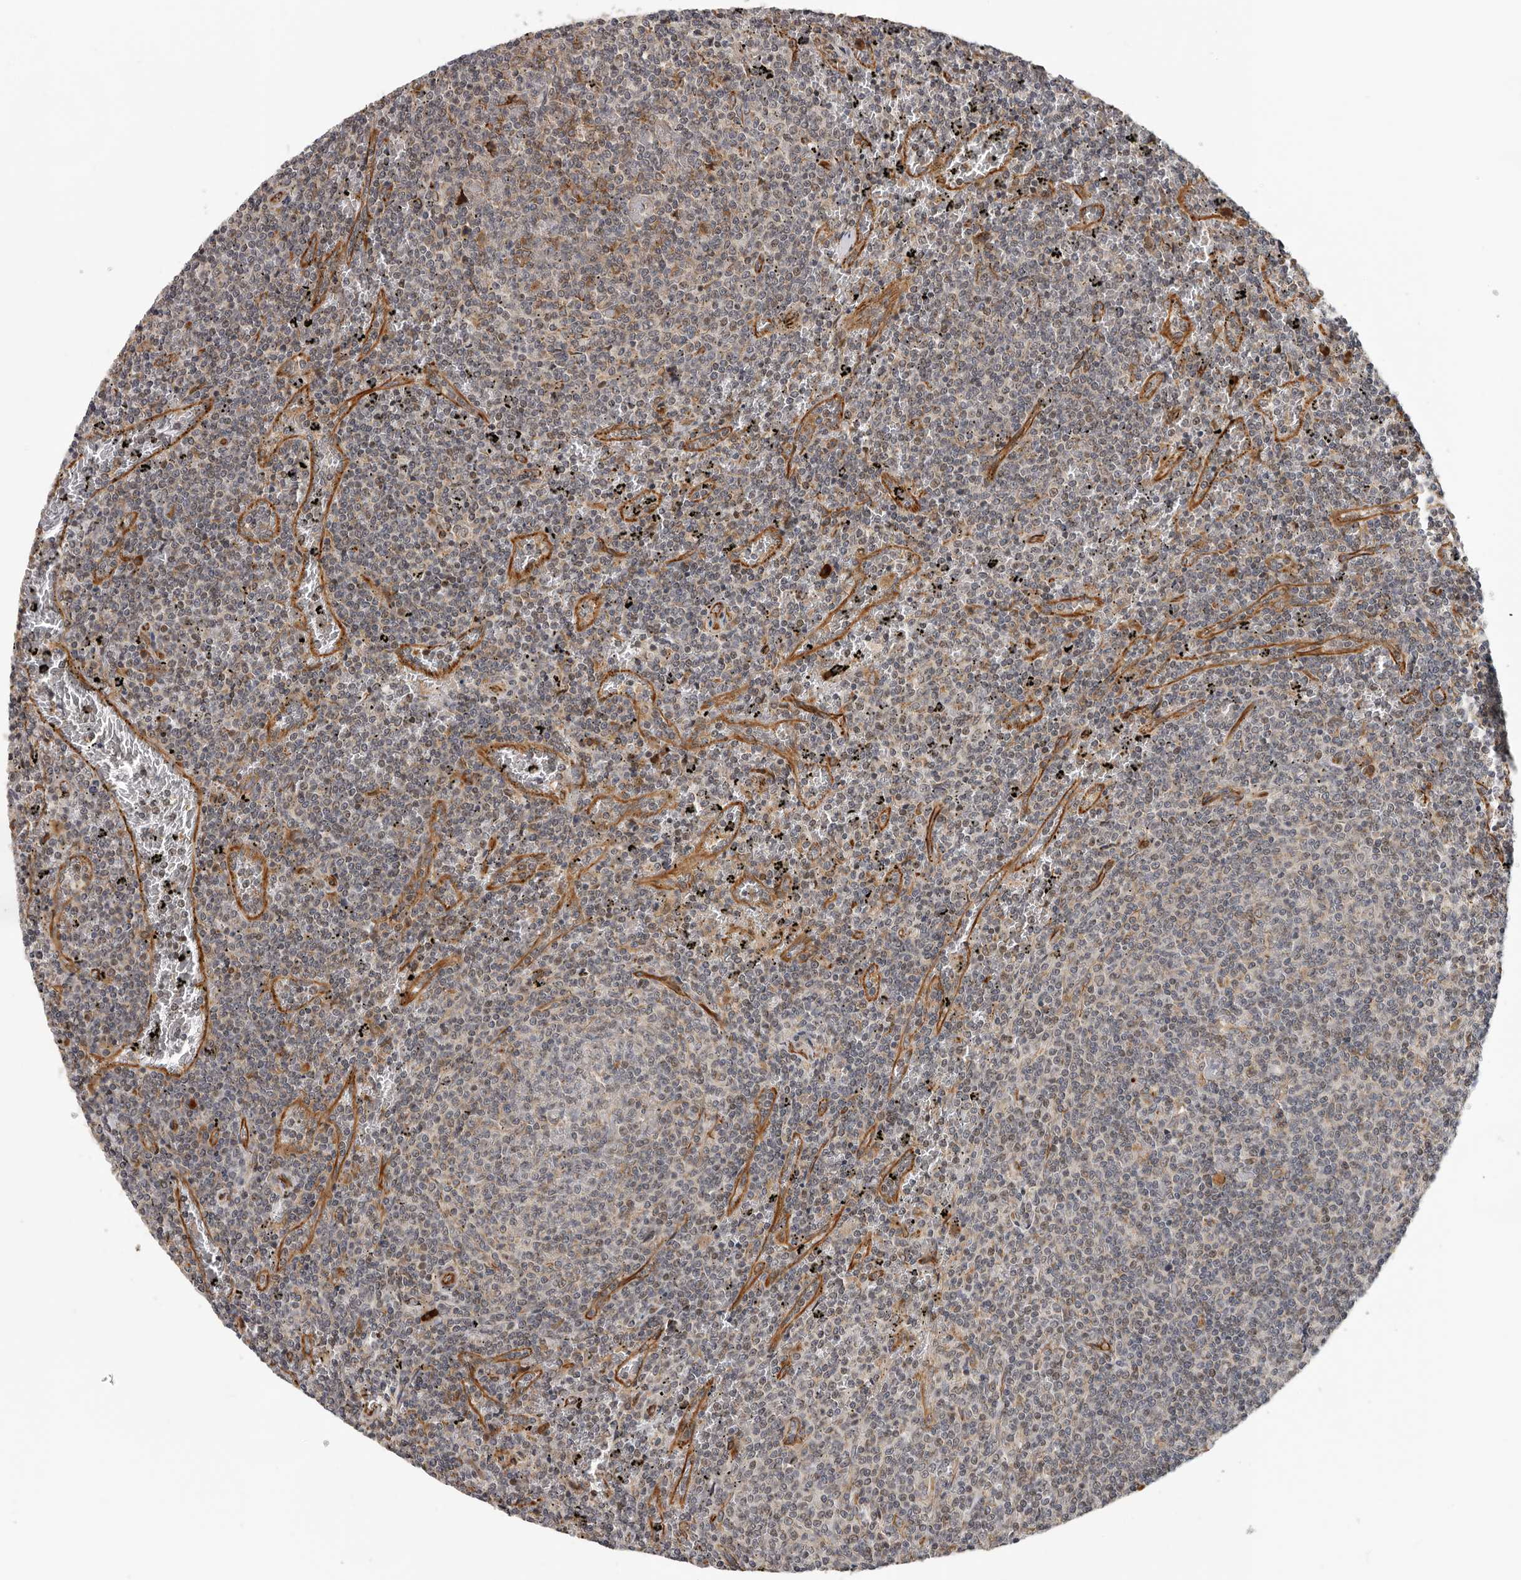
{"staining": {"intensity": "weak", "quantity": "25%-75%", "location": "cytoplasmic/membranous"}, "tissue": "lymphoma", "cell_type": "Tumor cells", "image_type": "cancer", "snomed": [{"axis": "morphology", "description": "Malignant lymphoma, non-Hodgkin's type, Low grade"}, {"axis": "topography", "description": "Spleen"}], "caption": "Immunohistochemistry image of lymphoma stained for a protein (brown), which exhibits low levels of weak cytoplasmic/membranous positivity in approximately 25%-75% of tumor cells.", "gene": "RNF157", "patient": {"sex": "female", "age": 50}}